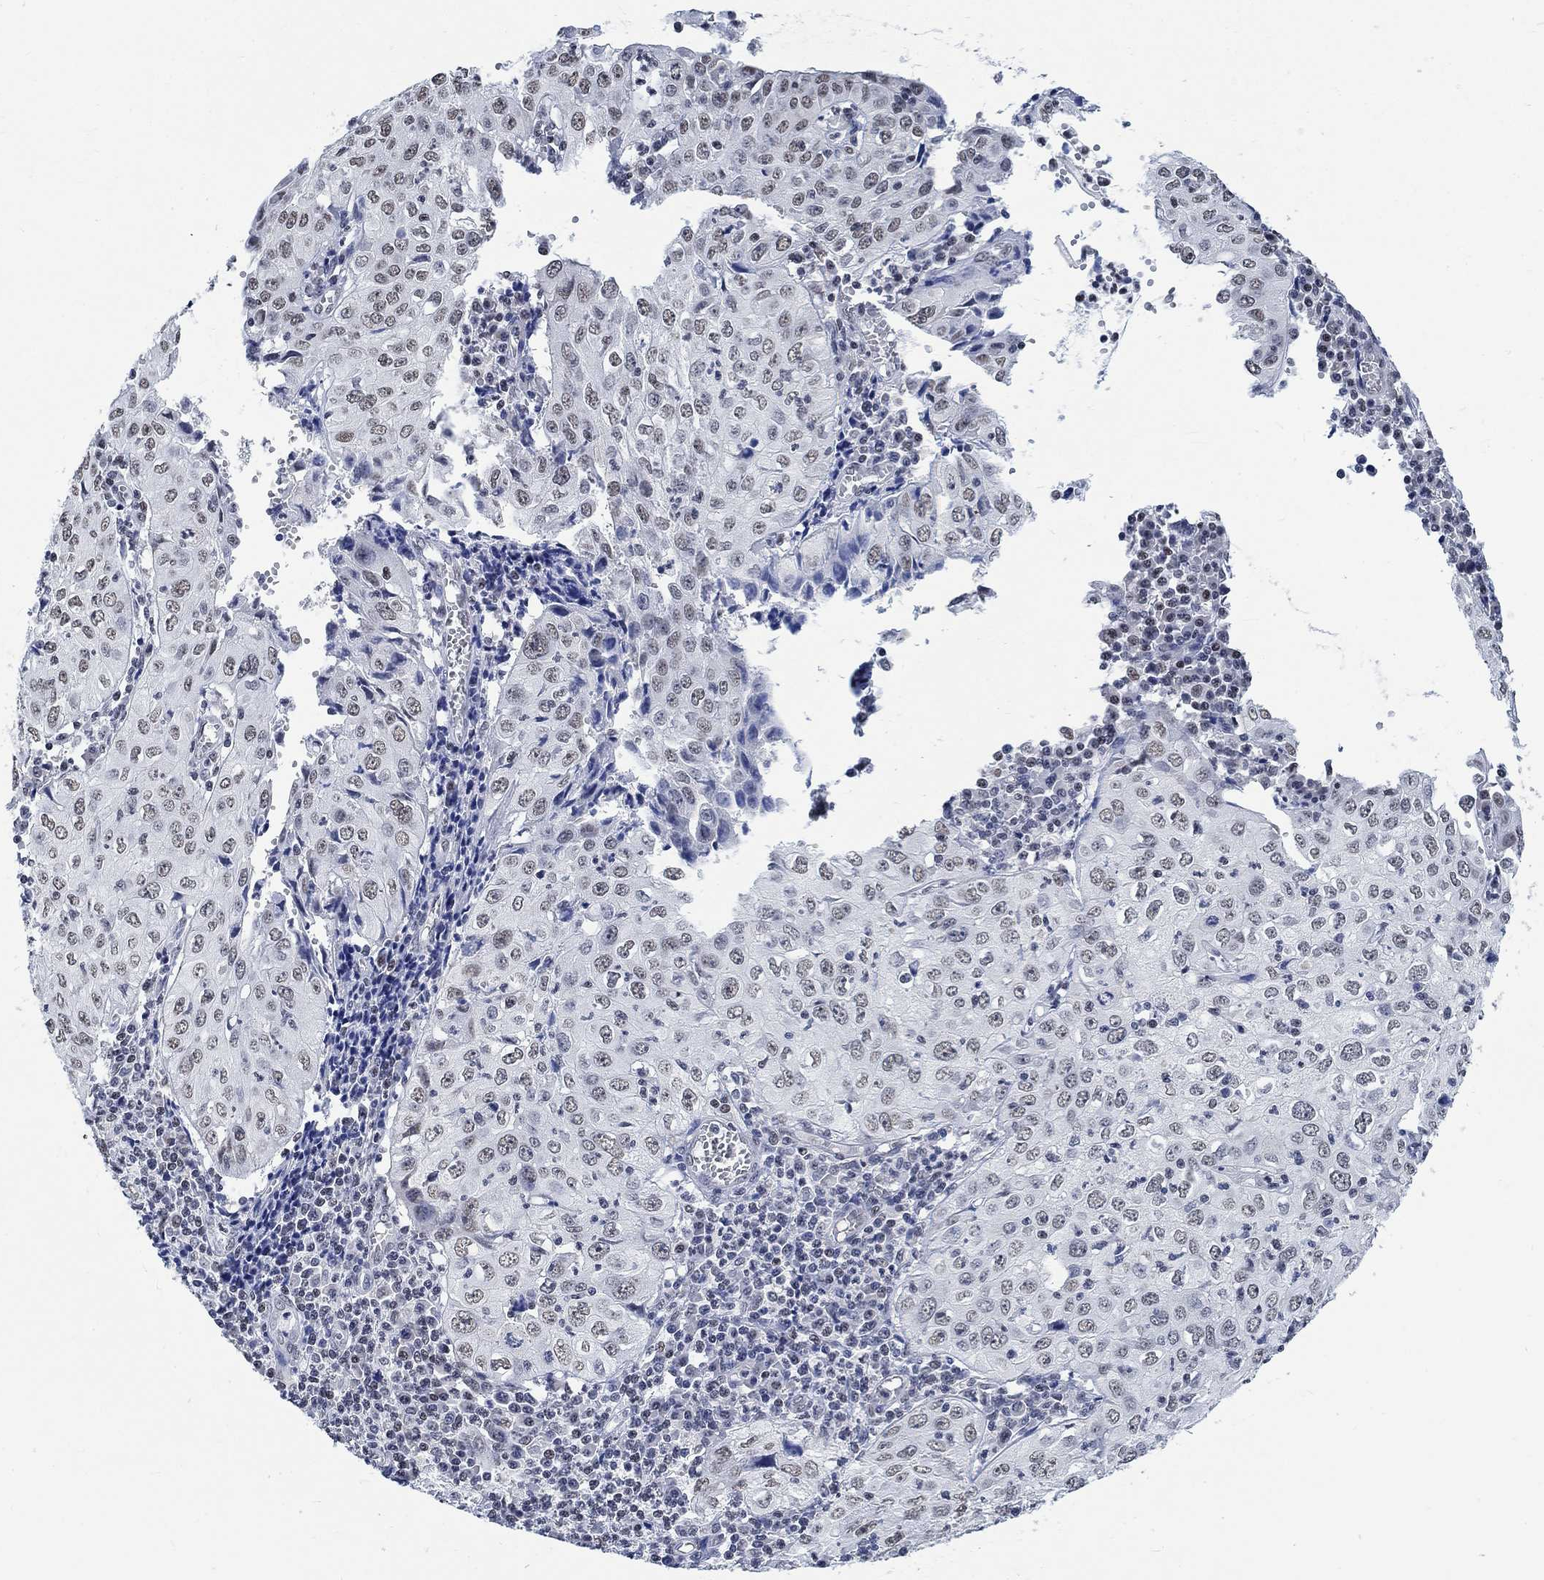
{"staining": {"intensity": "negative", "quantity": "none", "location": "none"}, "tissue": "cervical cancer", "cell_type": "Tumor cells", "image_type": "cancer", "snomed": [{"axis": "morphology", "description": "Squamous cell carcinoma, NOS"}, {"axis": "topography", "description": "Cervix"}], "caption": "IHC photomicrograph of cervical squamous cell carcinoma stained for a protein (brown), which reveals no staining in tumor cells. (DAB immunohistochemistry with hematoxylin counter stain).", "gene": "KCNH8", "patient": {"sex": "female", "age": 24}}